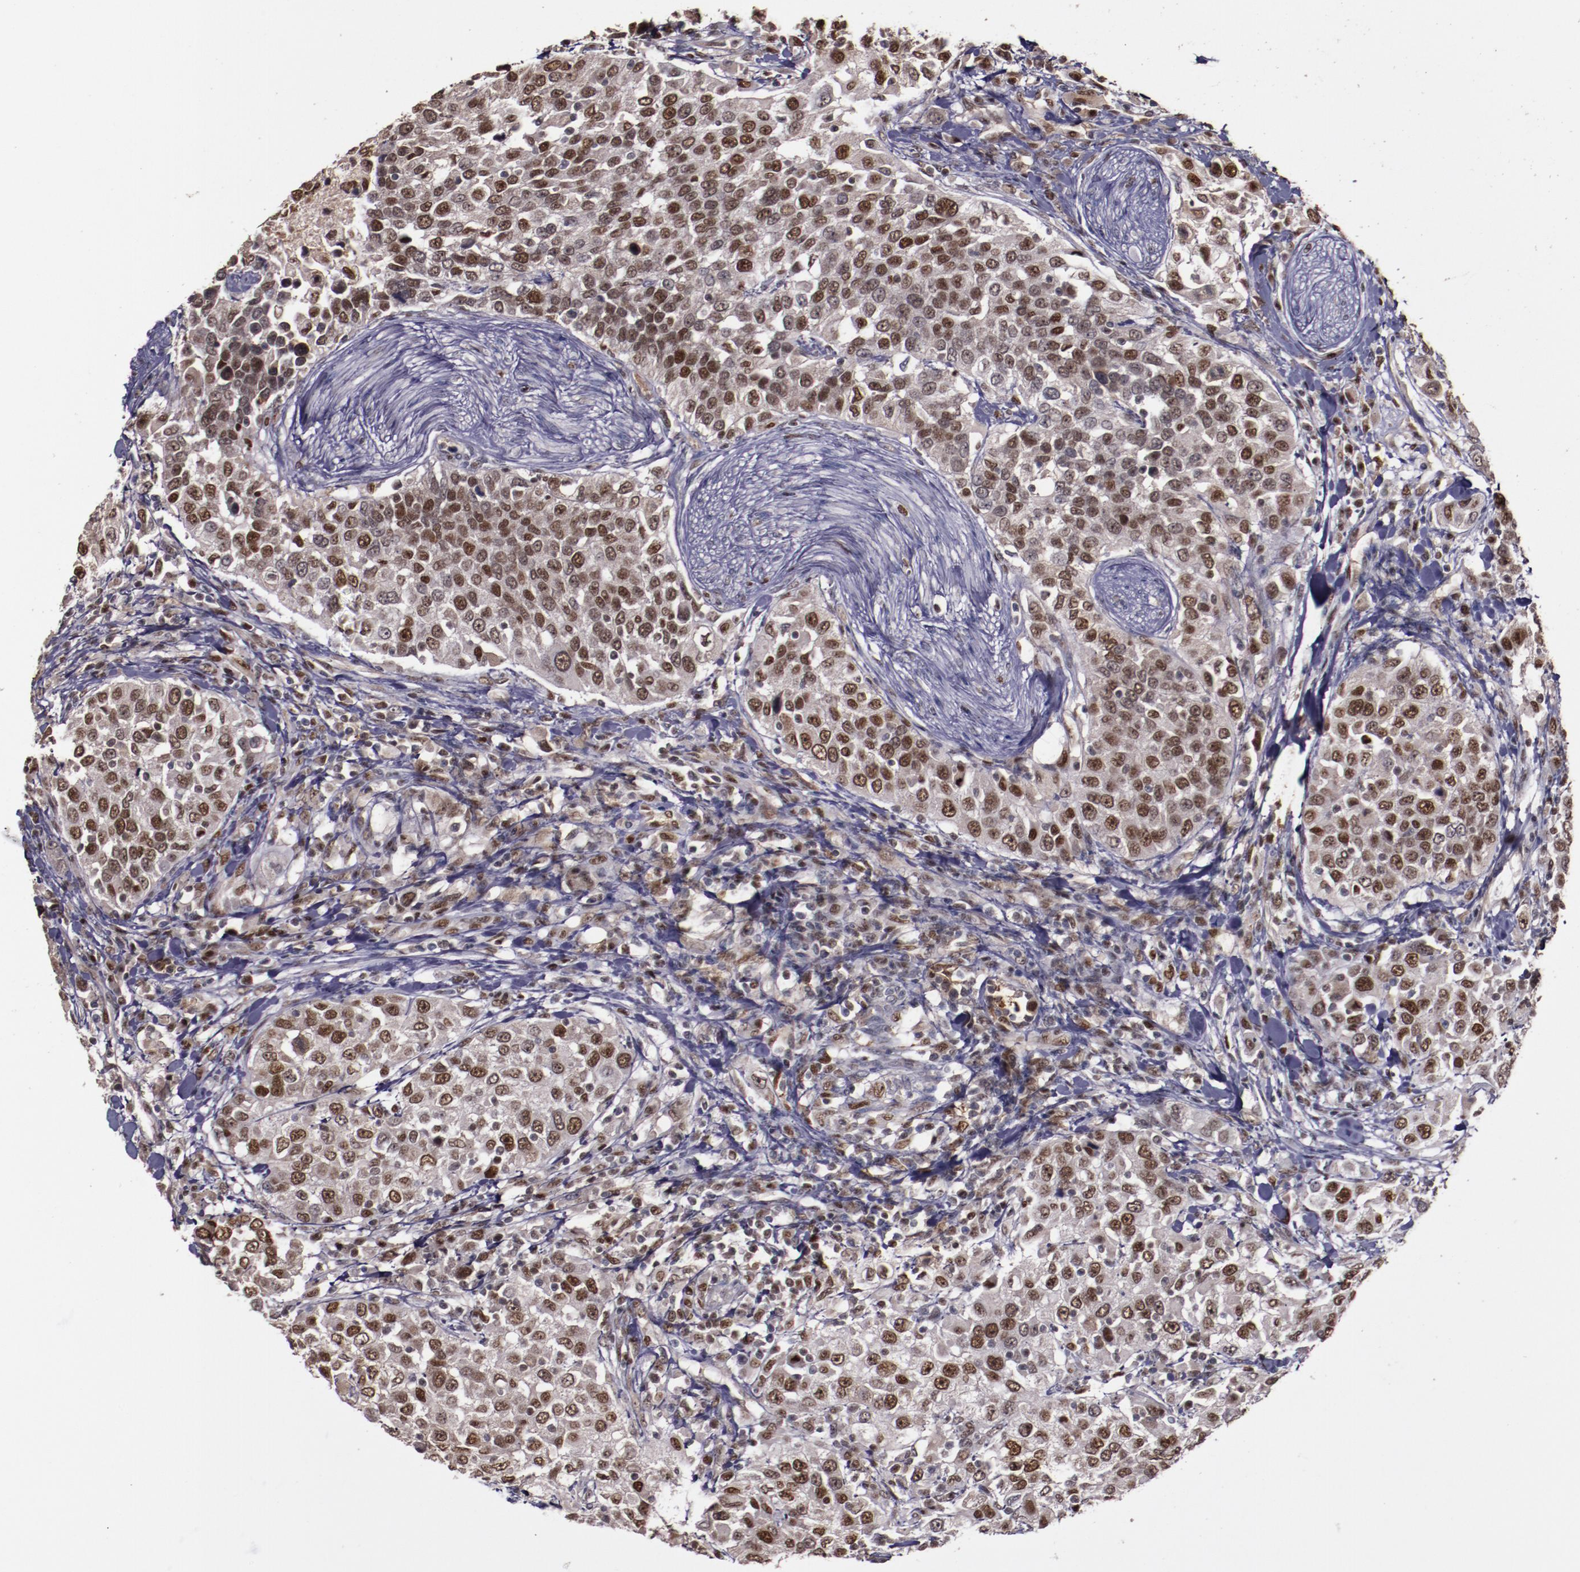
{"staining": {"intensity": "strong", "quantity": ">75%", "location": "nuclear"}, "tissue": "urothelial cancer", "cell_type": "Tumor cells", "image_type": "cancer", "snomed": [{"axis": "morphology", "description": "Urothelial carcinoma, High grade"}, {"axis": "topography", "description": "Urinary bladder"}], "caption": "A high-resolution image shows immunohistochemistry staining of urothelial carcinoma (high-grade), which shows strong nuclear expression in about >75% of tumor cells.", "gene": "CHEK2", "patient": {"sex": "female", "age": 80}}